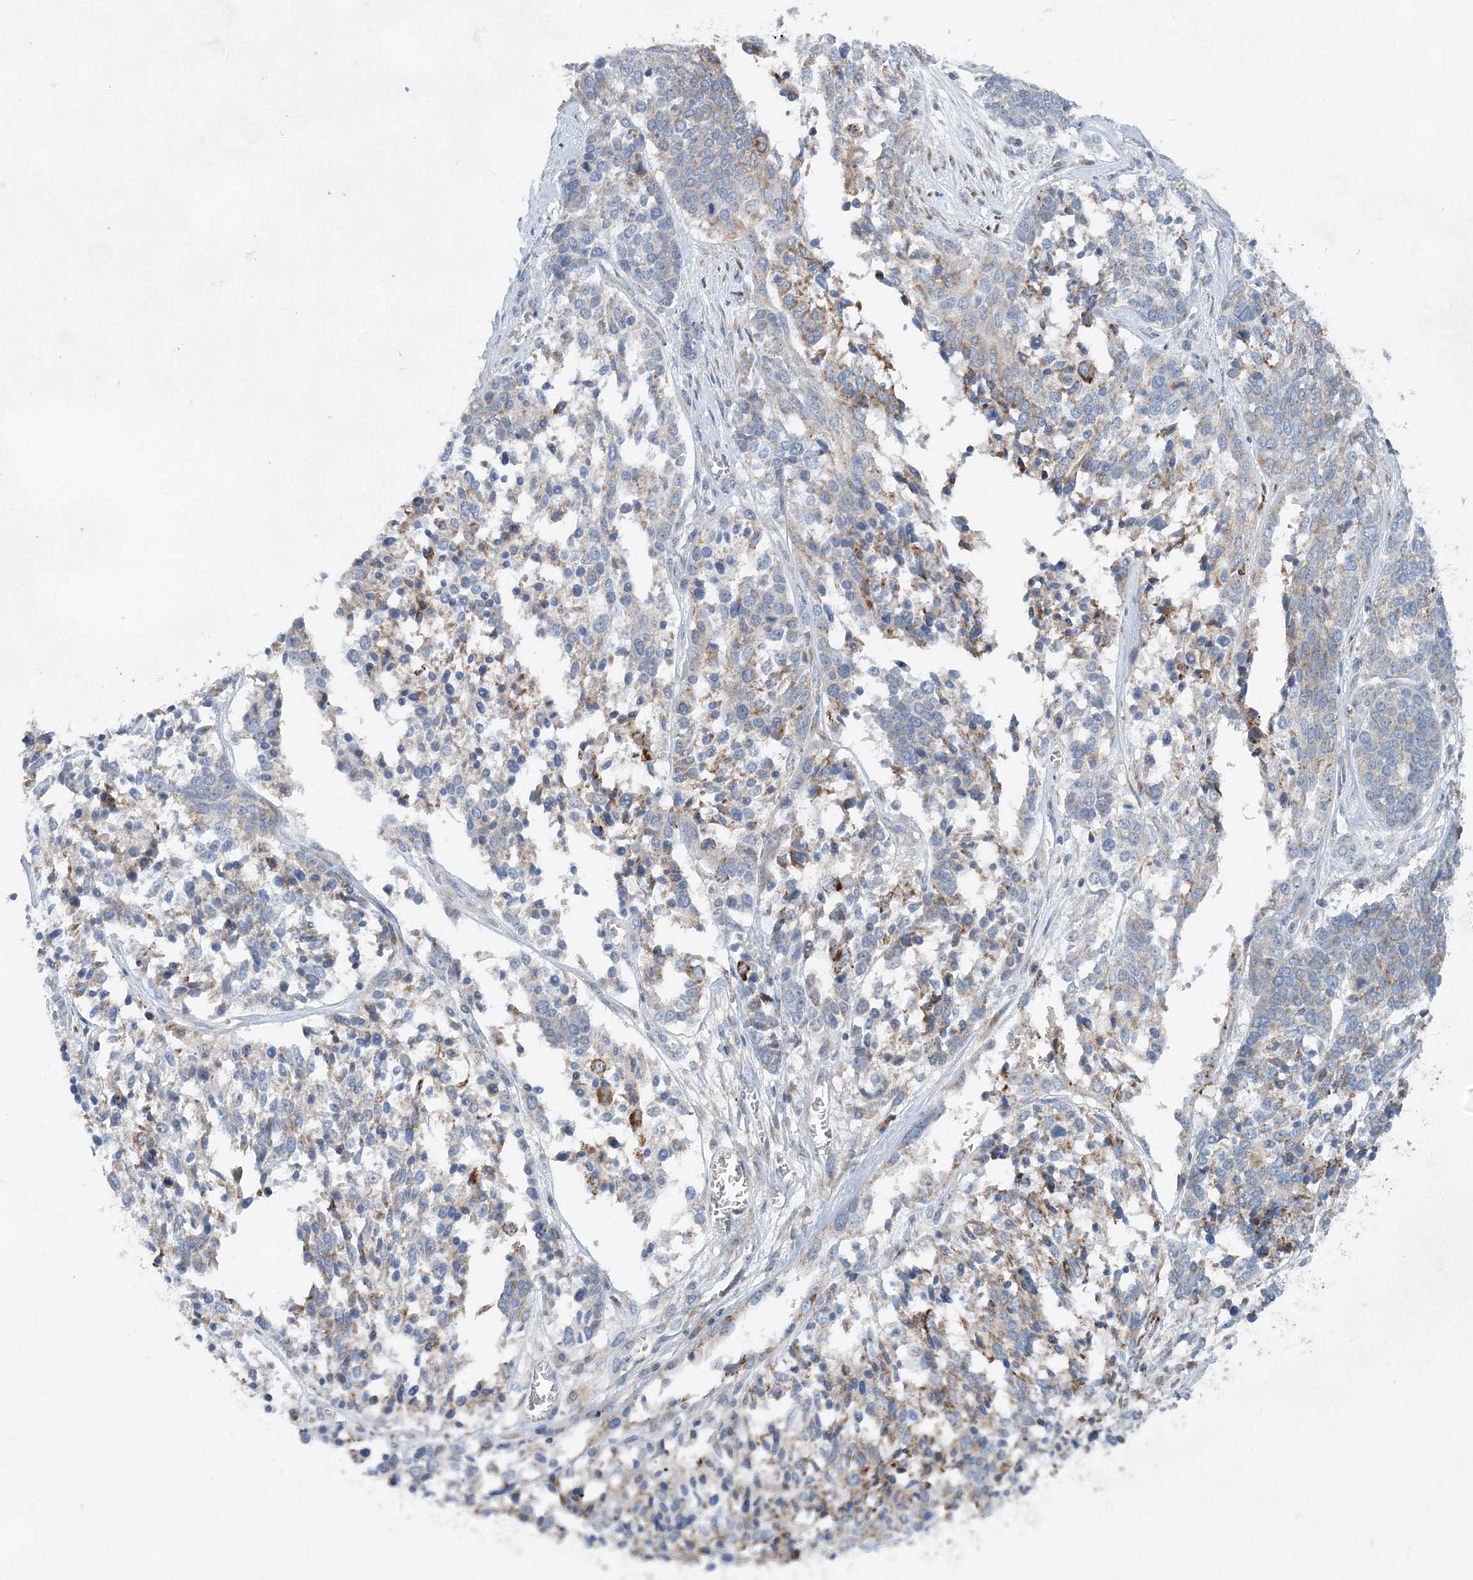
{"staining": {"intensity": "weak", "quantity": "25%-75%", "location": "cytoplasmic/membranous"}, "tissue": "ovarian cancer", "cell_type": "Tumor cells", "image_type": "cancer", "snomed": [{"axis": "morphology", "description": "Cystadenocarcinoma, serous, NOS"}, {"axis": "topography", "description": "Ovary"}], "caption": "Immunohistochemical staining of serous cystadenocarcinoma (ovarian) exhibits low levels of weak cytoplasmic/membranous protein staining in approximately 25%-75% of tumor cells. (DAB IHC, brown staining for protein, blue staining for nuclei).", "gene": "TRAPPC13", "patient": {"sex": "female", "age": 44}}